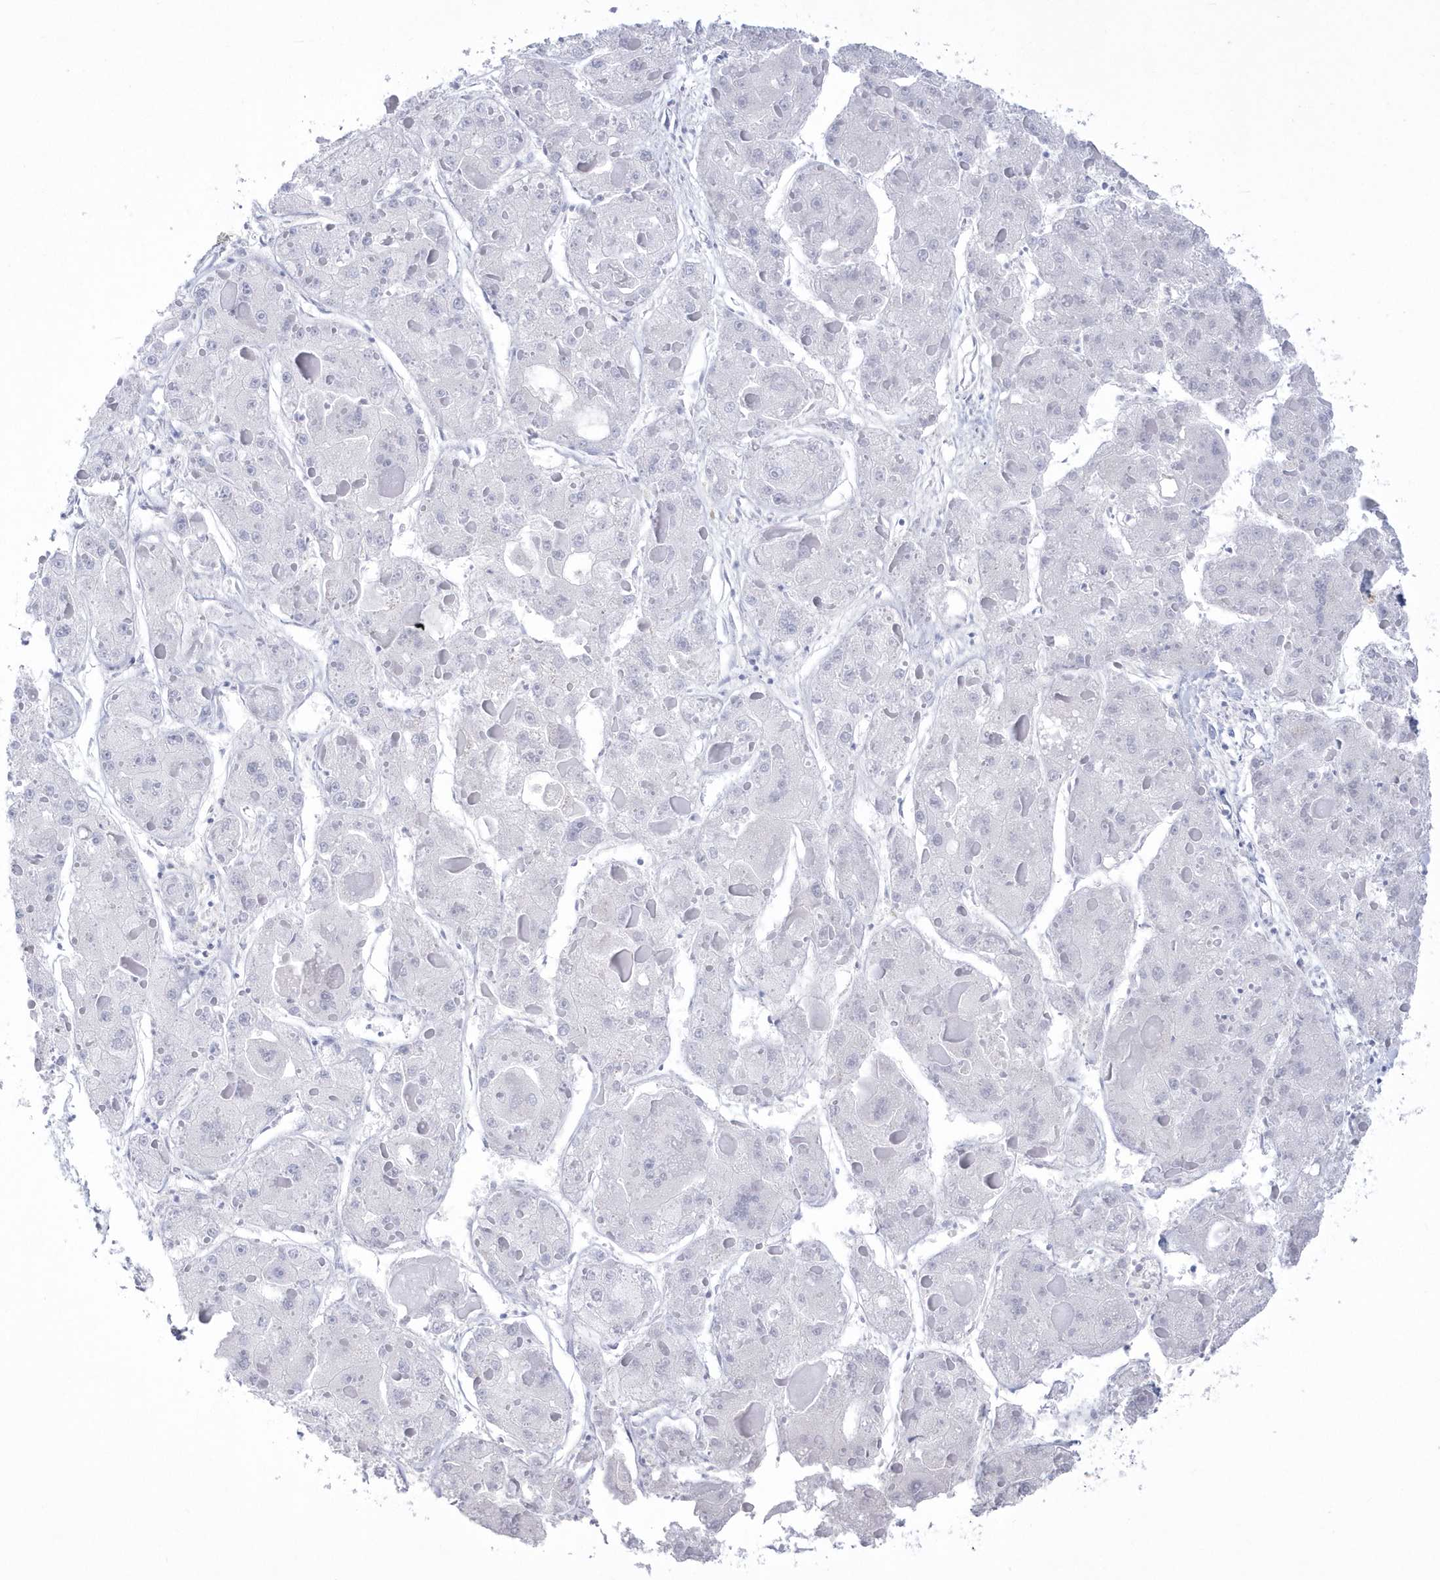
{"staining": {"intensity": "negative", "quantity": "none", "location": "none"}, "tissue": "liver cancer", "cell_type": "Tumor cells", "image_type": "cancer", "snomed": [{"axis": "morphology", "description": "Carcinoma, Hepatocellular, NOS"}, {"axis": "topography", "description": "Liver"}], "caption": "DAB (3,3'-diaminobenzidine) immunohistochemical staining of human liver hepatocellular carcinoma demonstrates no significant expression in tumor cells.", "gene": "WDR27", "patient": {"sex": "female", "age": 73}}